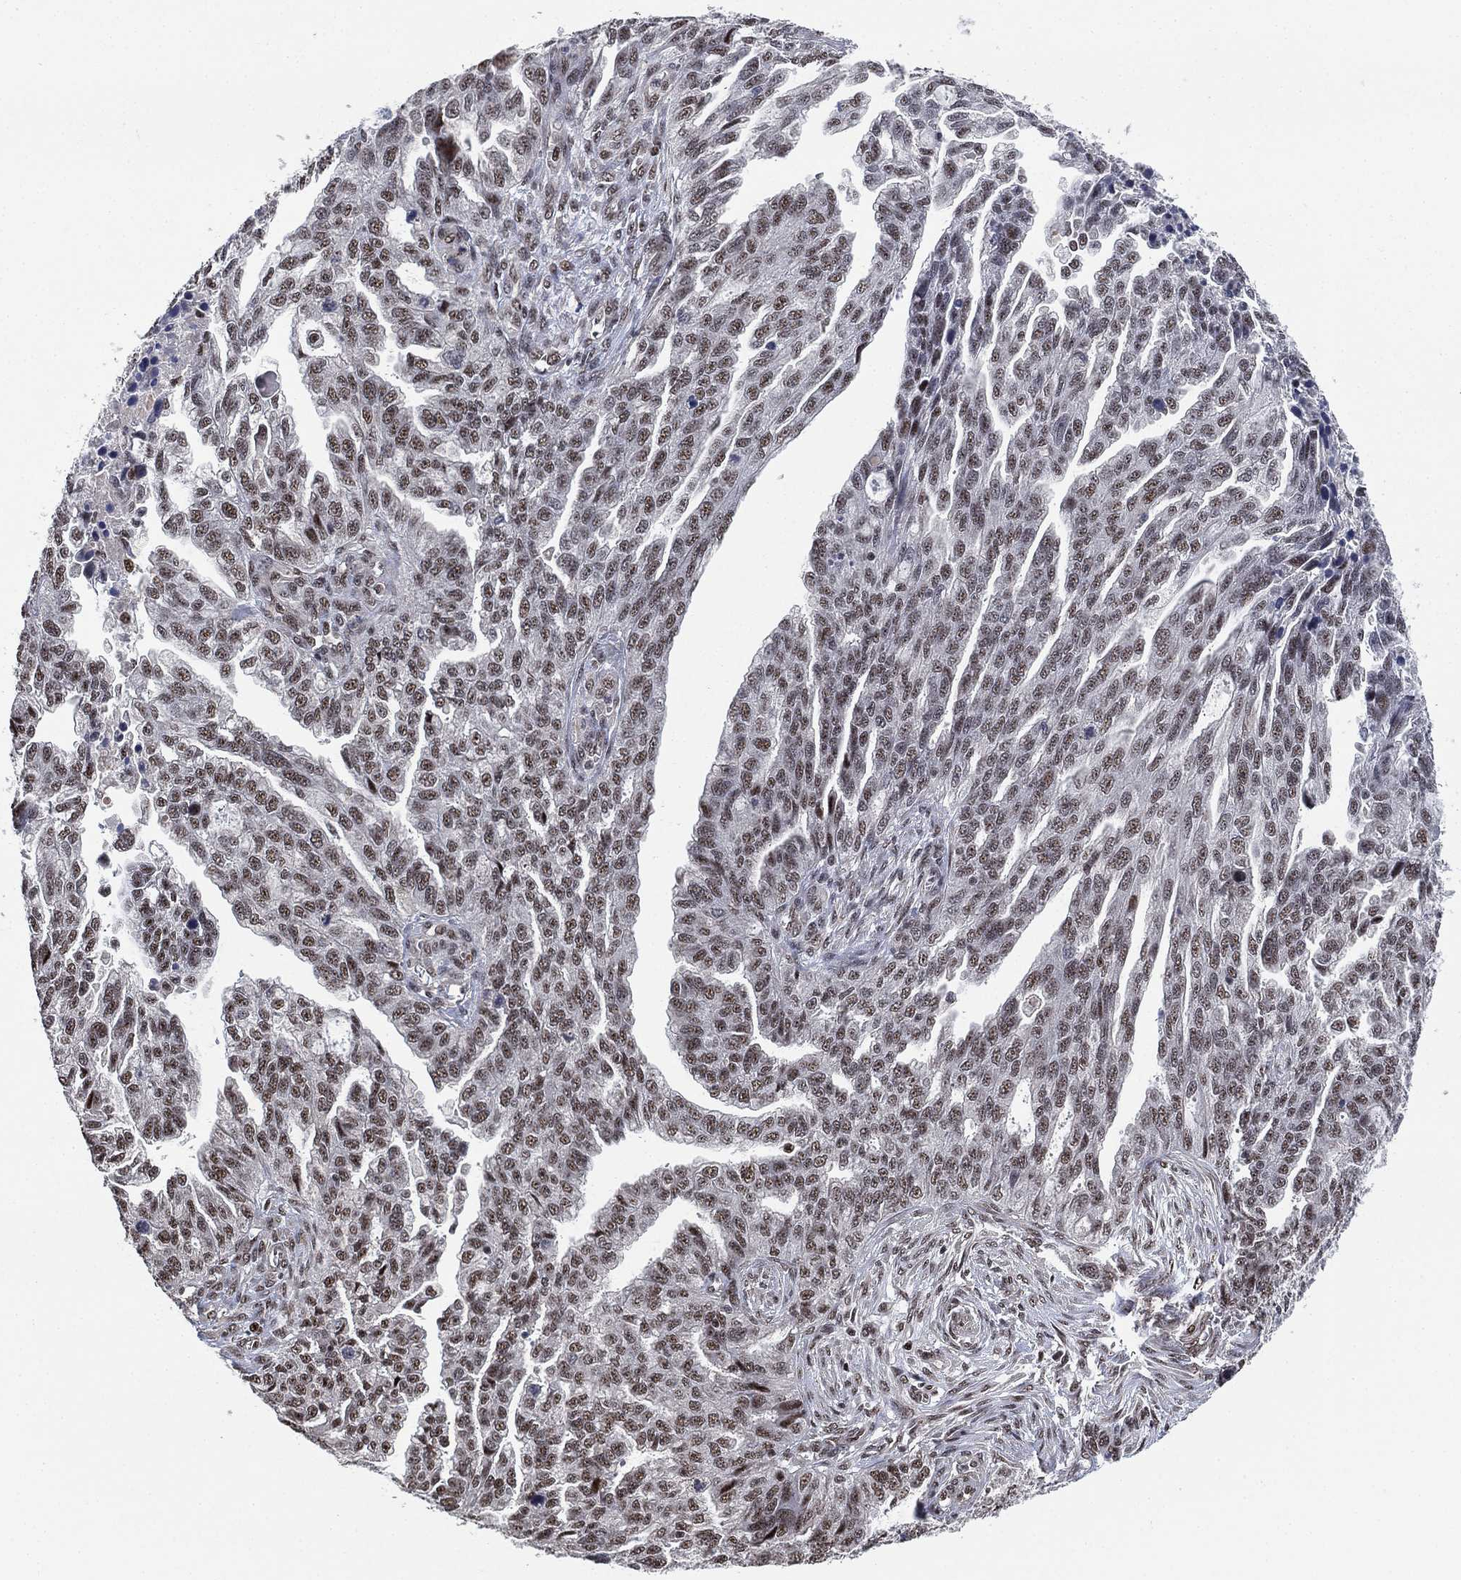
{"staining": {"intensity": "weak", "quantity": "25%-75%", "location": "nuclear"}, "tissue": "ovarian cancer", "cell_type": "Tumor cells", "image_type": "cancer", "snomed": [{"axis": "morphology", "description": "Cystadenocarcinoma, serous, NOS"}, {"axis": "topography", "description": "Ovary"}], "caption": "Human ovarian serous cystadenocarcinoma stained with a protein marker displays weak staining in tumor cells.", "gene": "ZSCAN30", "patient": {"sex": "female", "age": 51}}